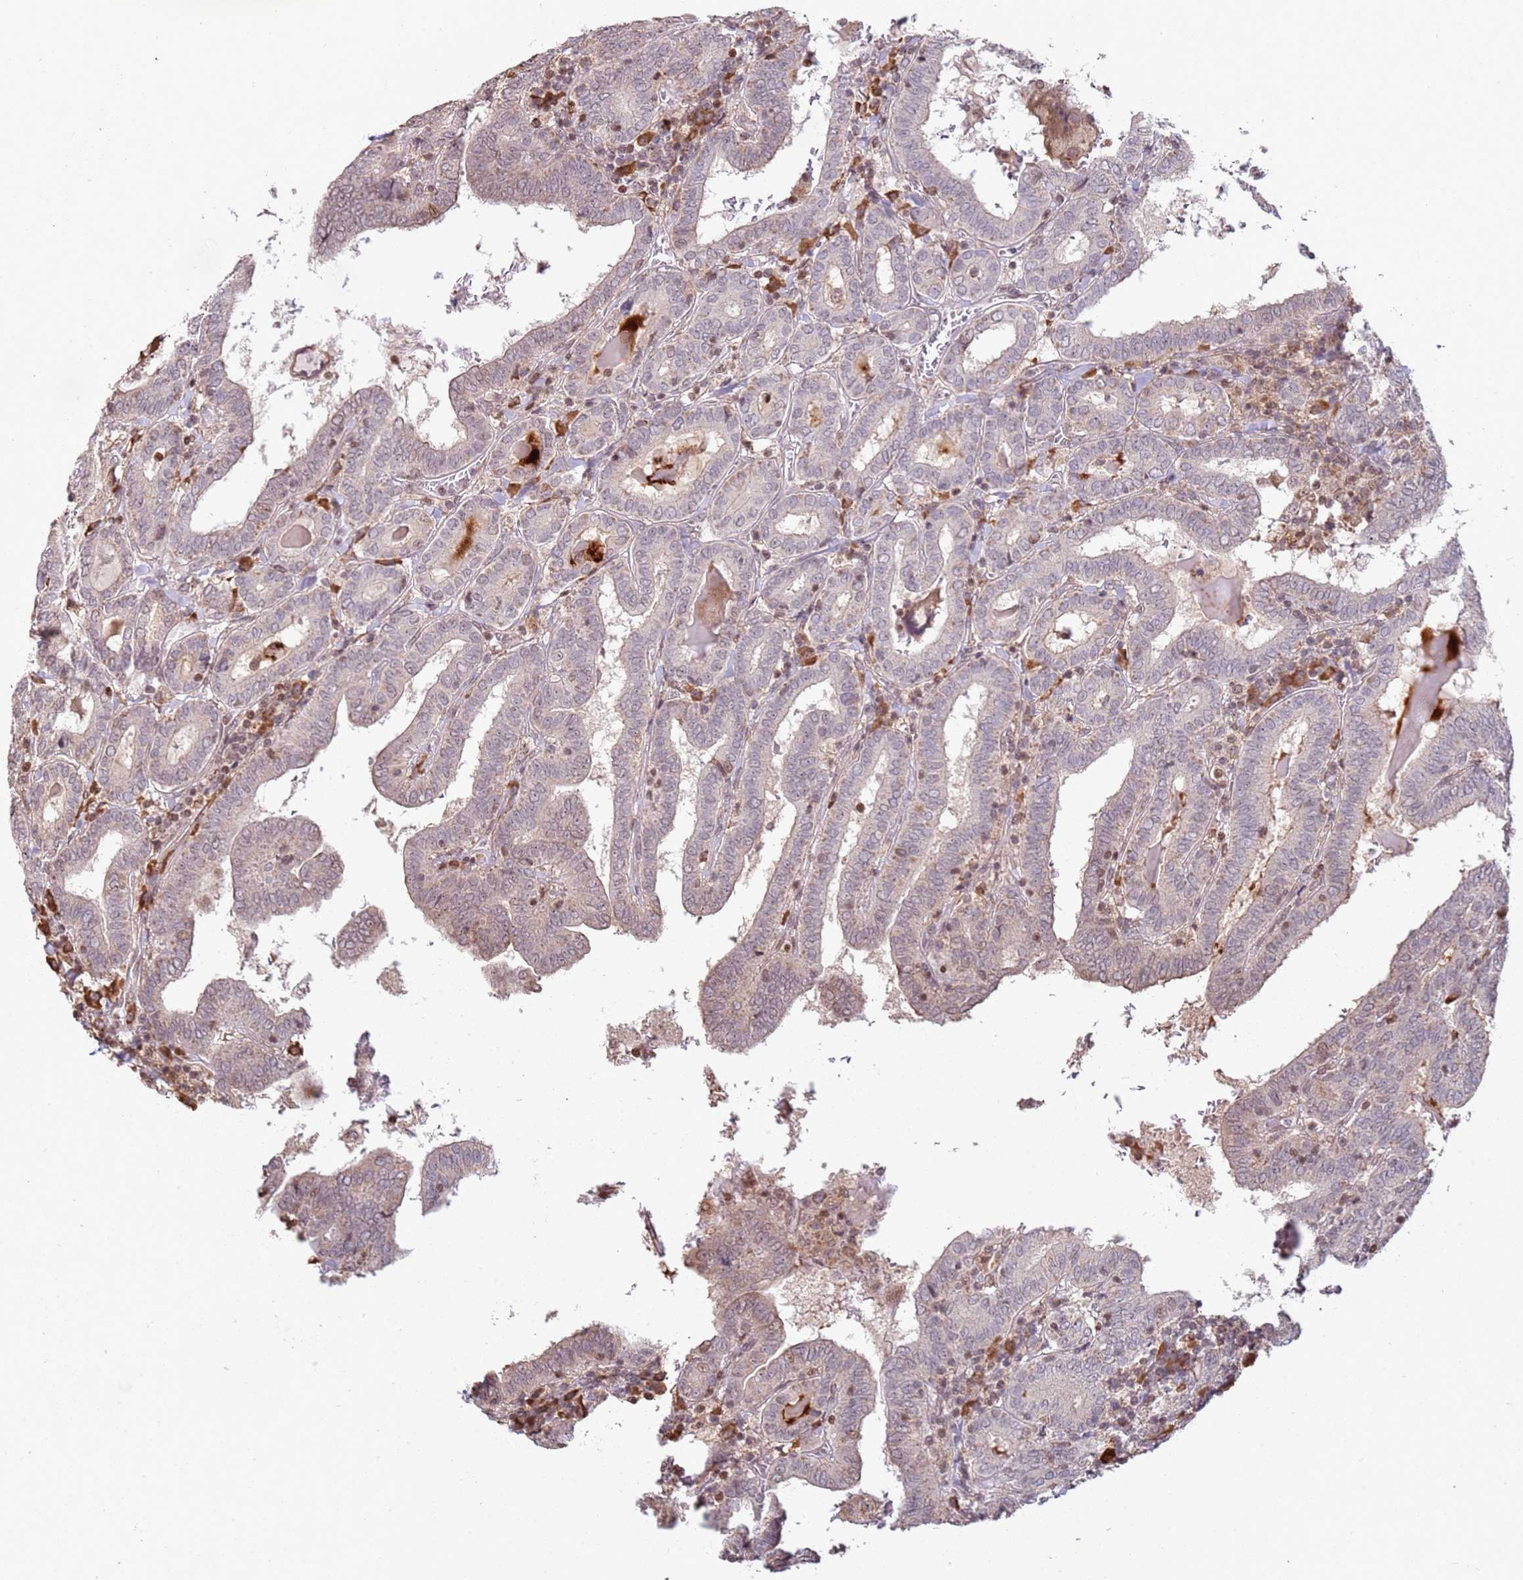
{"staining": {"intensity": "negative", "quantity": "none", "location": "none"}, "tissue": "thyroid cancer", "cell_type": "Tumor cells", "image_type": "cancer", "snomed": [{"axis": "morphology", "description": "Papillary adenocarcinoma, NOS"}, {"axis": "topography", "description": "Thyroid gland"}], "caption": "Histopathology image shows no protein positivity in tumor cells of thyroid cancer (papillary adenocarcinoma) tissue.", "gene": "SCAF1", "patient": {"sex": "female", "age": 72}}